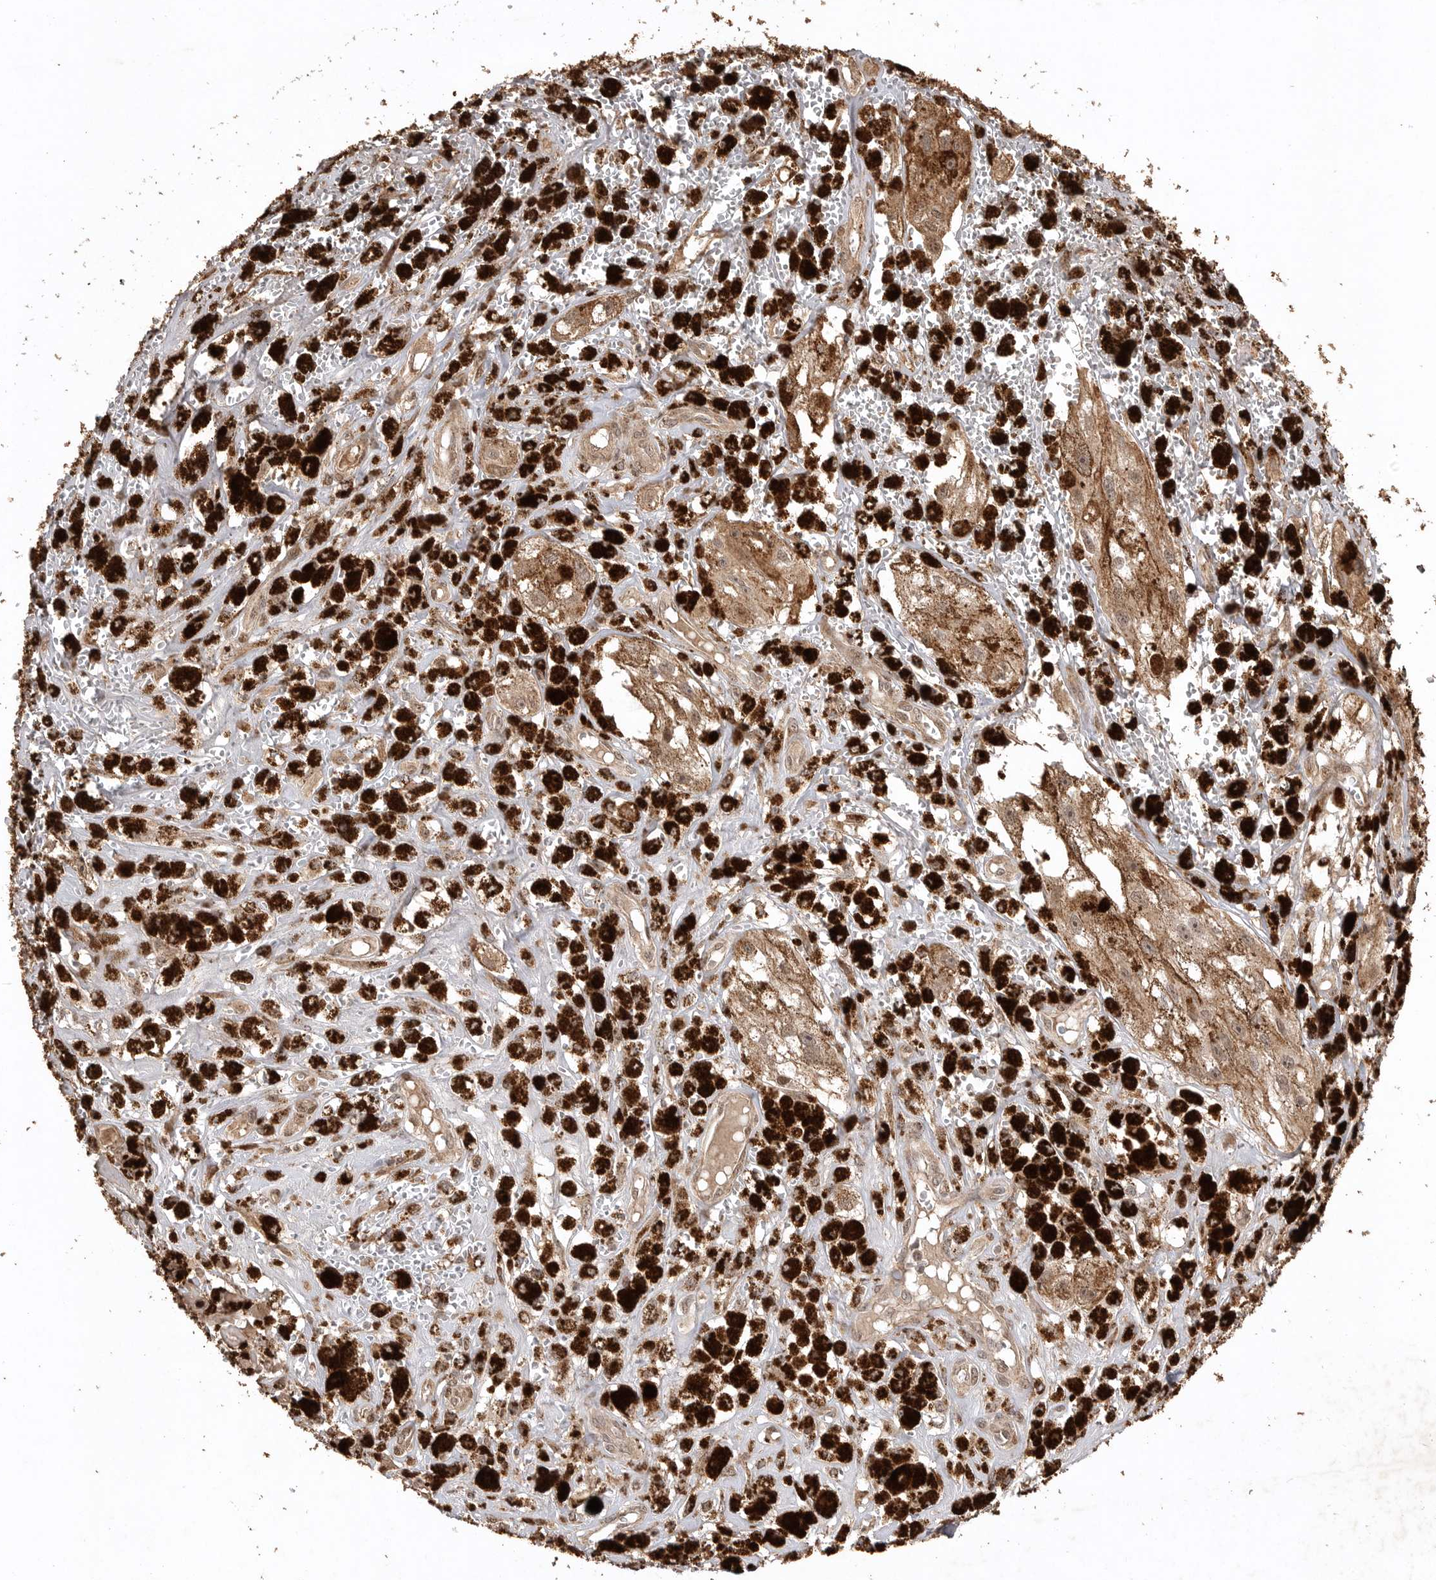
{"staining": {"intensity": "weak", "quantity": ">75%", "location": "cytoplasmic/membranous"}, "tissue": "melanoma", "cell_type": "Tumor cells", "image_type": "cancer", "snomed": [{"axis": "morphology", "description": "Malignant melanoma, NOS"}, {"axis": "topography", "description": "Skin"}], "caption": "A low amount of weak cytoplasmic/membranous expression is seen in about >75% of tumor cells in malignant melanoma tissue. (brown staining indicates protein expression, while blue staining denotes nuclei).", "gene": "BOC", "patient": {"sex": "male", "age": 88}}